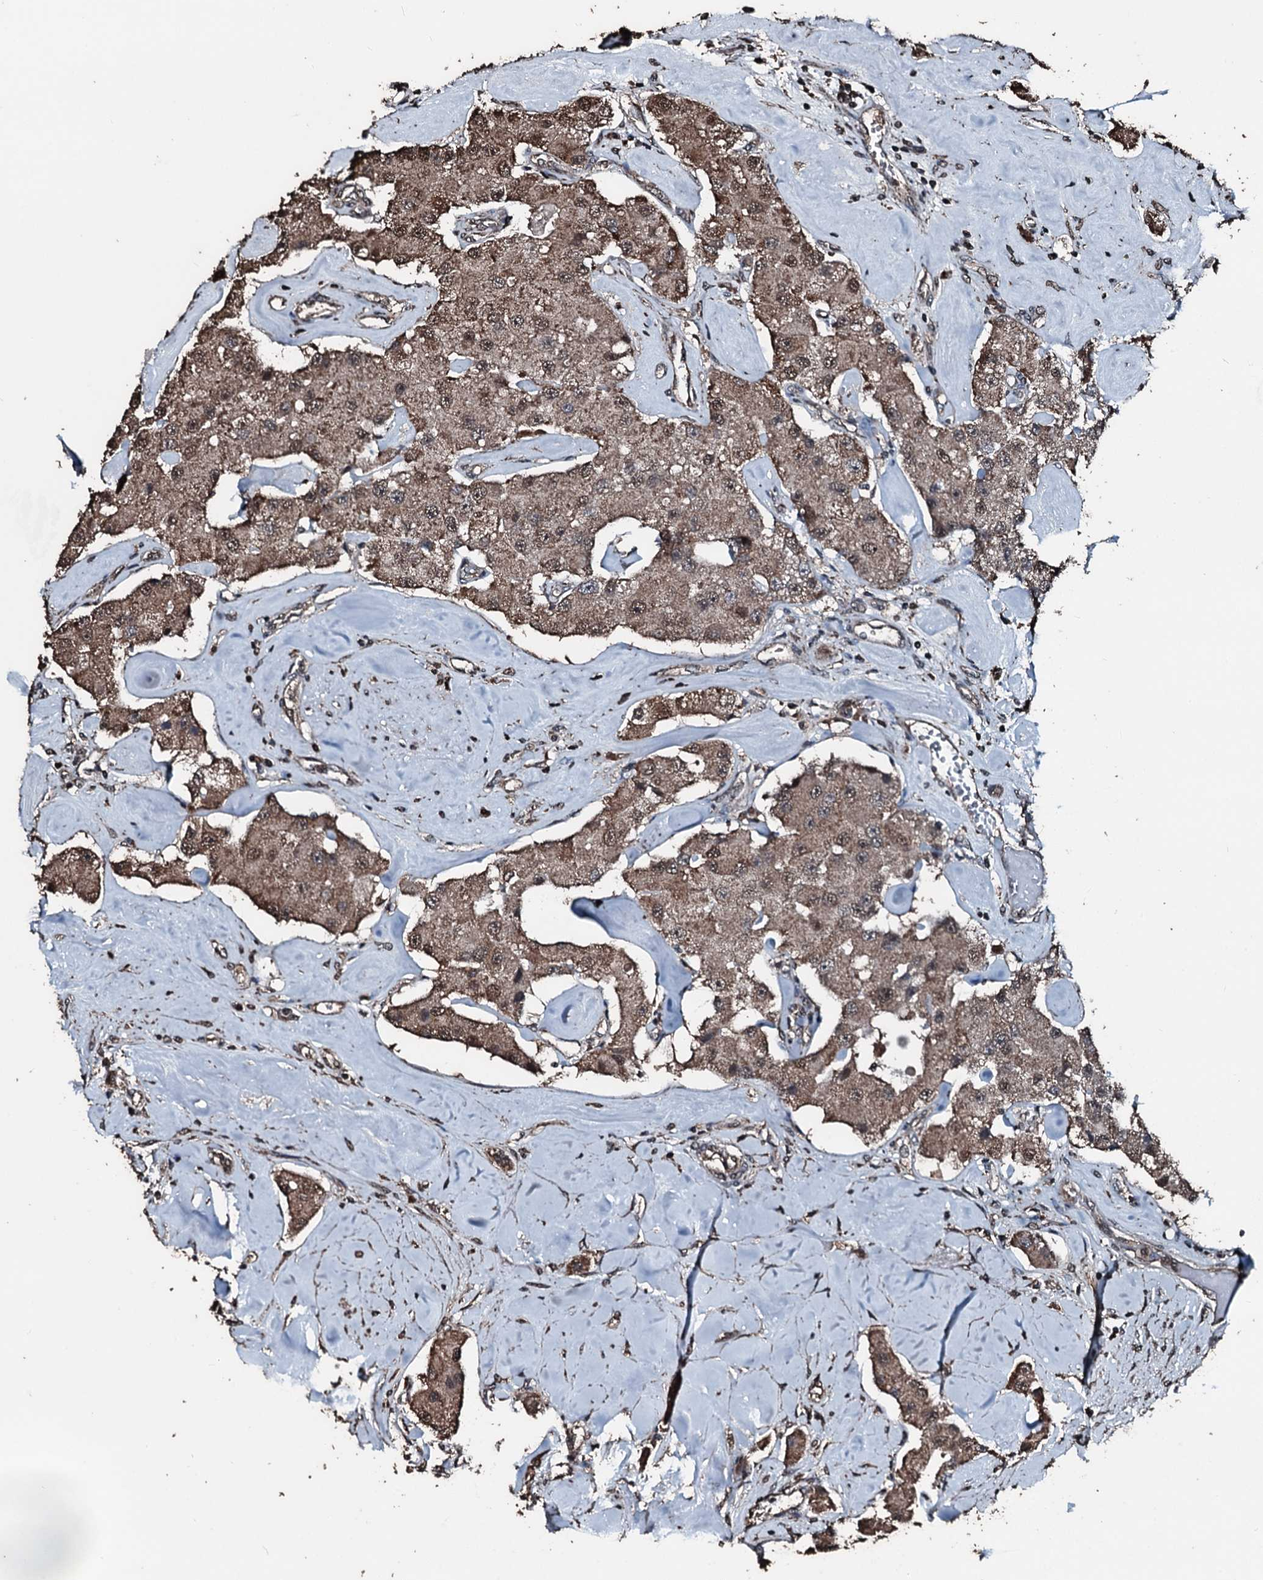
{"staining": {"intensity": "moderate", "quantity": ">75%", "location": "cytoplasmic/membranous,nuclear"}, "tissue": "carcinoid", "cell_type": "Tumor cells", "image_type": "cancer", "snomed": [{"axis": "morphology", "description": "Carcinoid, malignant, NOS"}, {"axis": "topography", "description": "Pancreas"}], "caption": "A medium amount of moderate cytoplasmic/membranous and nuclear positivity is present in approximately >75% of tumor cells in carcinoid tissue. (IHC, brightfield microscopy, high magnification).", "gene": "FAAP24", "patient": {"sex": "male", "age": 41}}